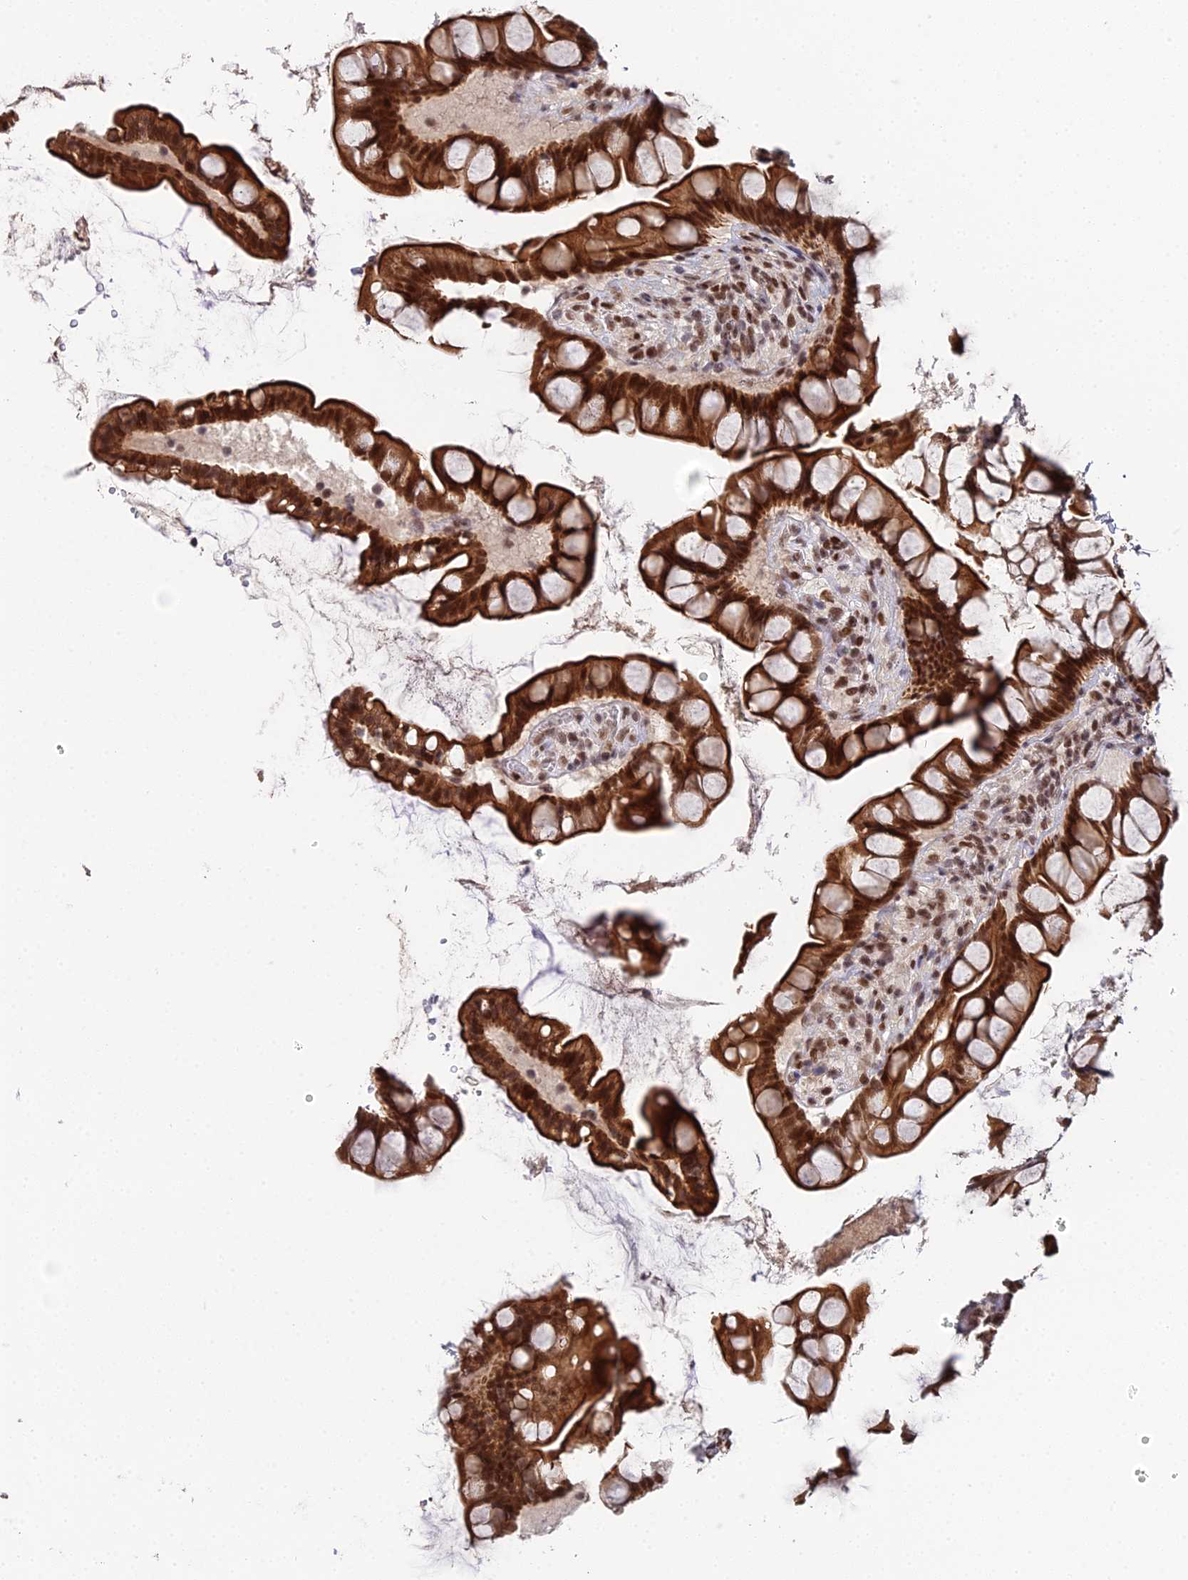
{"staining": {"intensity": "strong", "quantity": ">75%", "location": "cytoplasmic/membranous,nuclear"}, "tissue": "small intestine", "cell_type": "Glandular cells", "image_type": "normal", "snomed": [{"axis": "morphology", "description": "Normal tissue, NOS"}, {"axis": "topography", "description": "Small intestine"}], "caption": "Immunohistochemistry (IHC) of normal small intestine reveals high levels of strong cytoplasmic/membranous,nuclear positivity in about >75% of glandular cells.", "gene": "BIVM", "patient": {"sex": "male", "age": 70}}